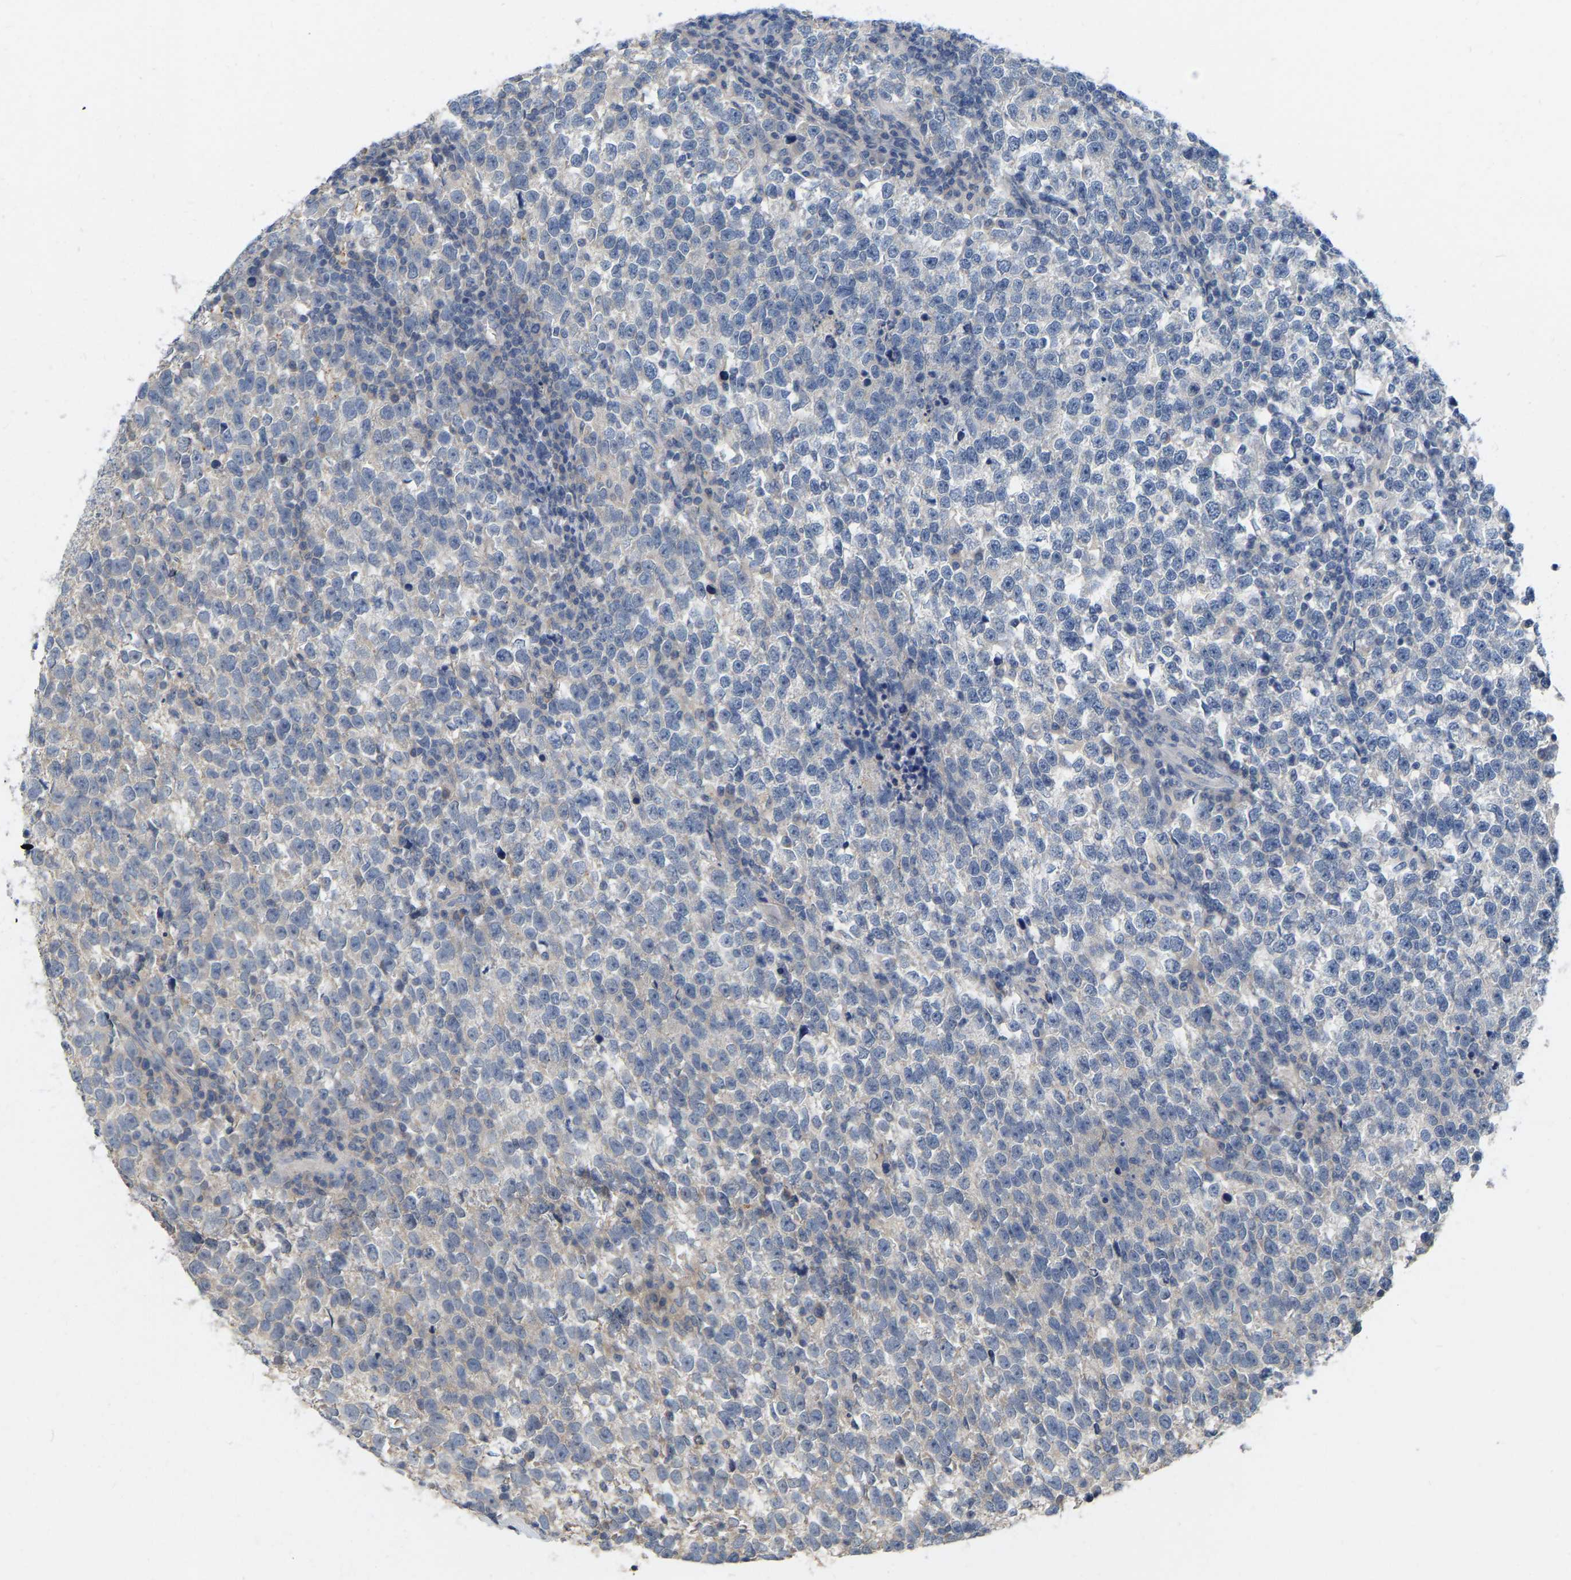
{"staining": {"intensity": "negative", "quantity": "none", "location": "none"}, "tissue": "testis cancer", "cell_type": "Tumor cells", "image_type": "cancer", "snomed": [{"axis": "morphology", "description": "Normal tissue, NOS"}, {"axis": "morphology", "description": "Seminoma, NOS"}, {"axis": "topography", "description": "Testis"}], "caption": "Testis cancer stained for a protein using IHC demonstrates no expression tumor cells.", "gene": "WIPI2", "patient": {"sex": "male", "age": 43}}